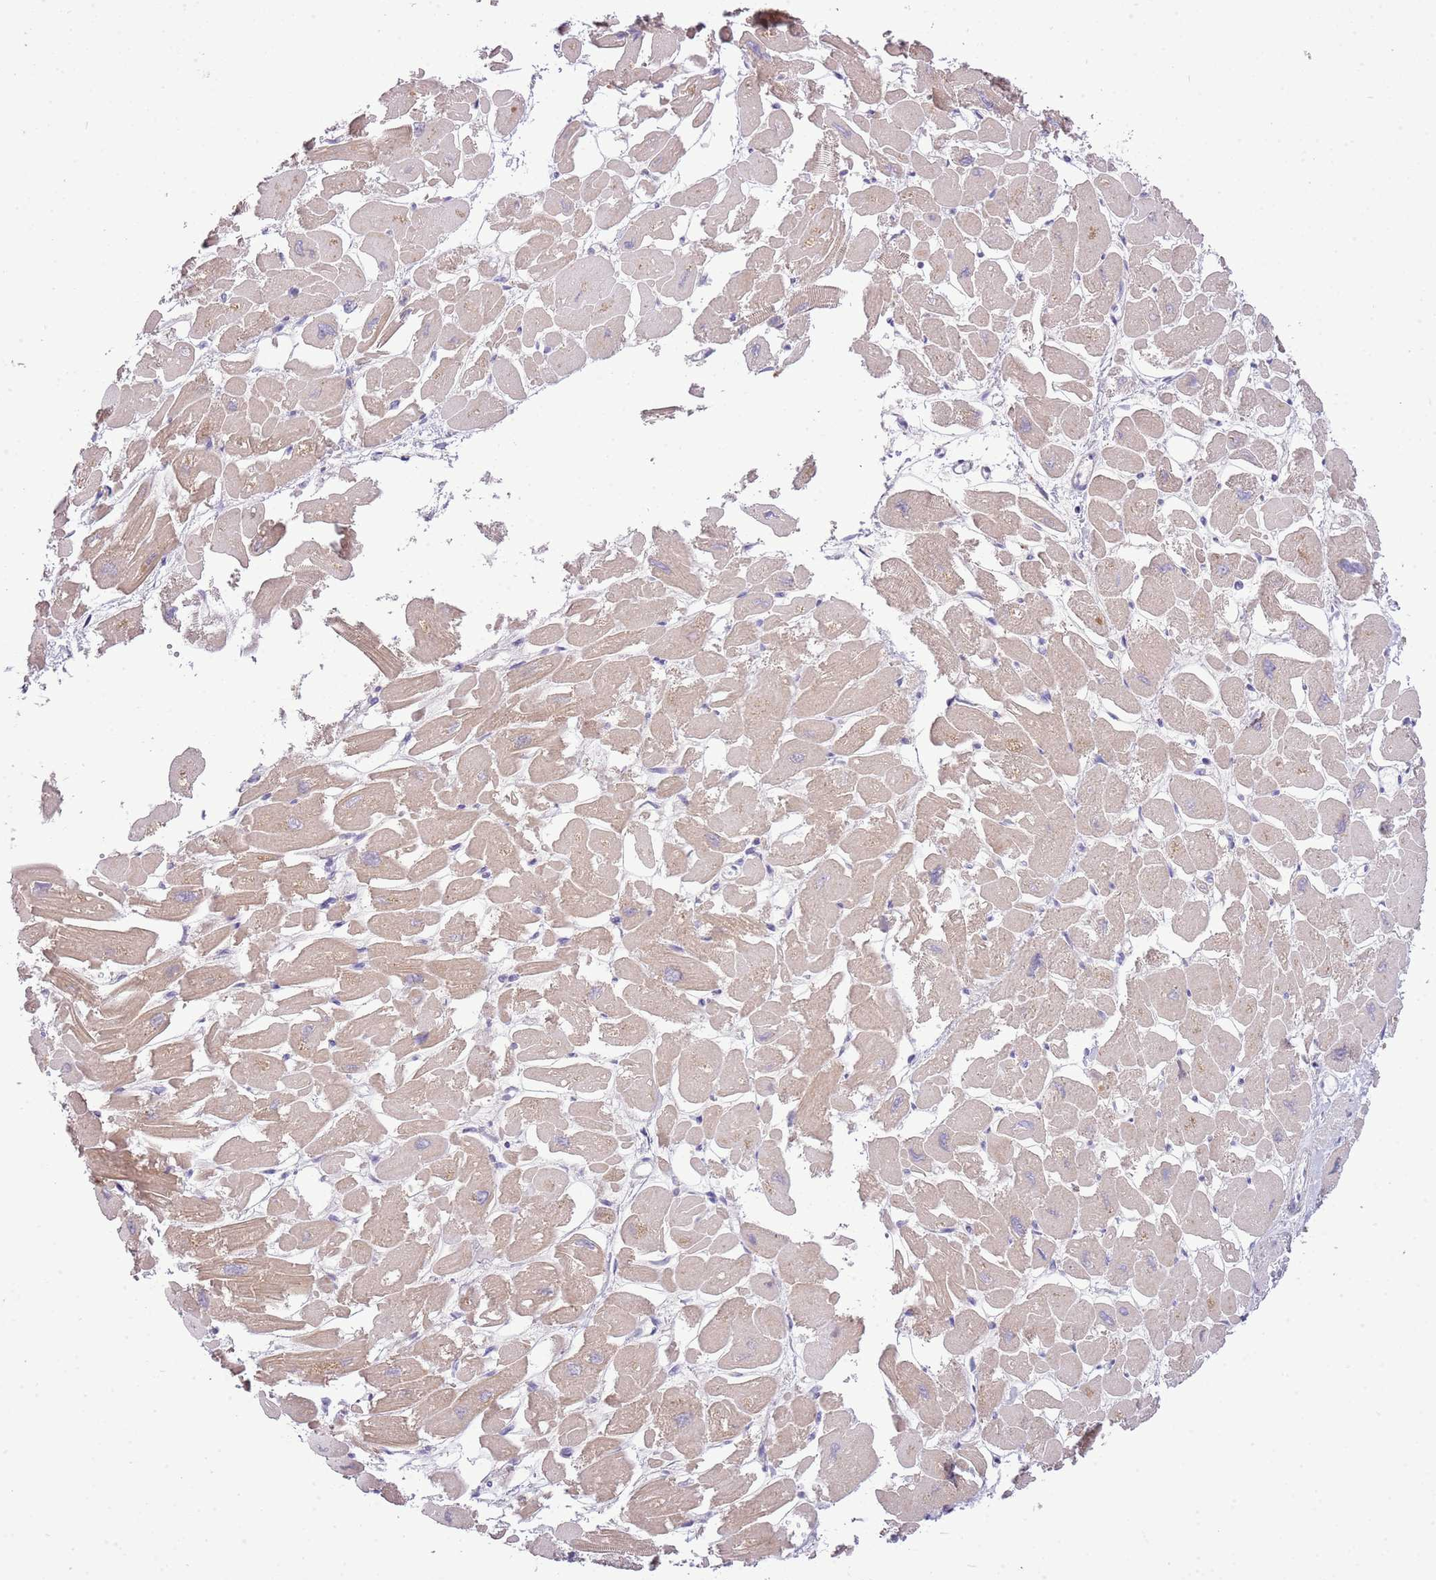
{"staining": {"intensity": "weak", "quantity": "25%-75%", "location": "cytoplasmic/membranous"}, "tissue": "heart muscle", "cell_type": "Cardiomyocytes", "image_type": "normal", "snomed": [{"axis": "morphology", "description": "Normal tissue, NOS"}, {"axis": "topography", "description": "Heart"}], "caption": "DAB (3,3'-diaminobenzidine) immunohistochemical staining of benign human heart muscle reveals weak cytoplasmic/membranous protein positivity in approximately 25%-75% of cardiomyocytes.", "gene": "SCAMP5", "patient": {"sex": "male", "age": 54}}